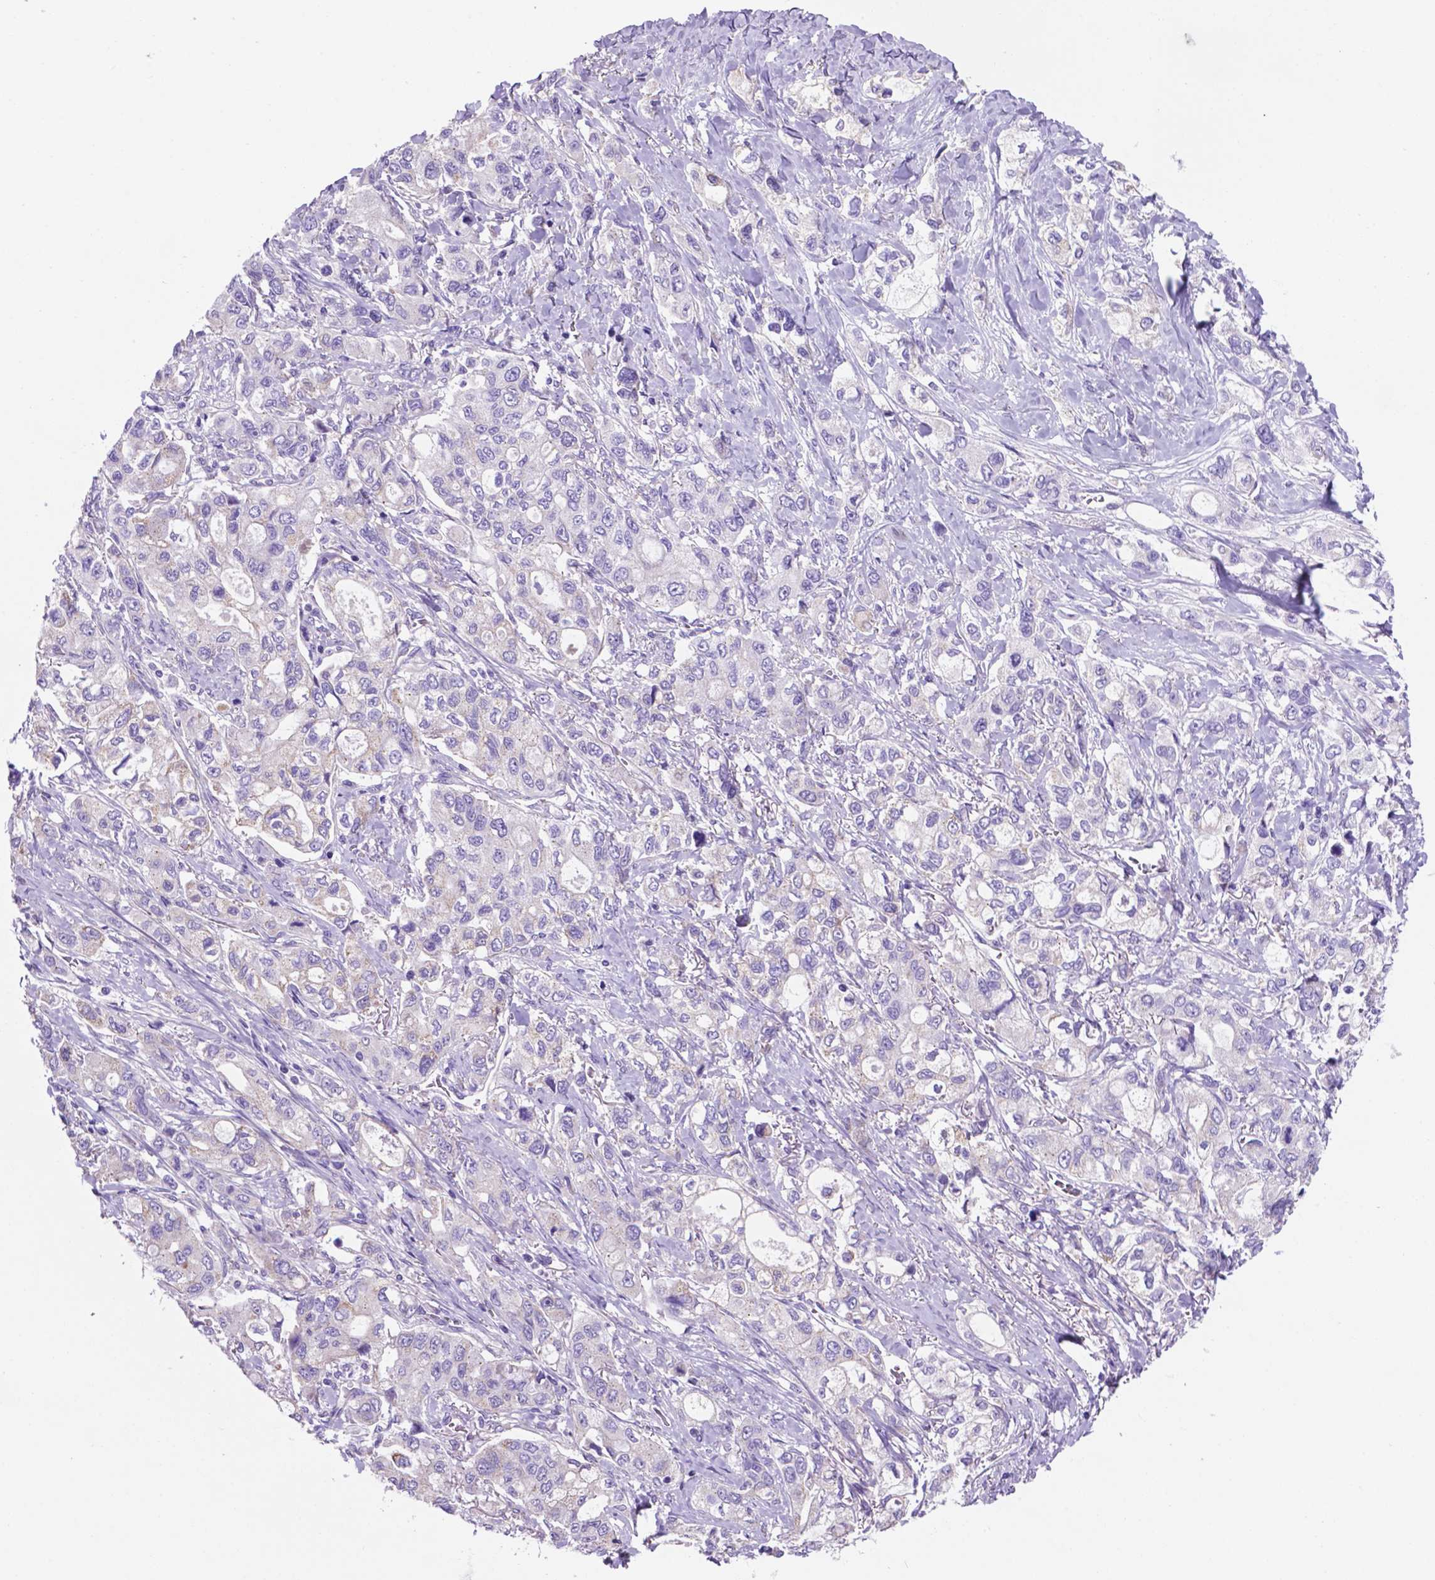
{"staining": {"intensity": "negative", "quantity": "none", "location": "none"}, "tissue": "stomach cancer", "cell_type": "Tumor cells", "image_type": "cancer", "snomed": [{"axis": "morphology", "description": "Adenocarcinoma, NOS"}, {"axis": "topography", "description": "Stomach"}], "caption": "Immunohistochemical staining of human stomach cancer exhibits no significant staining in tumor cells.", "gene": "TMEM121B", "patient": {"sex": "male", "age": 63}}